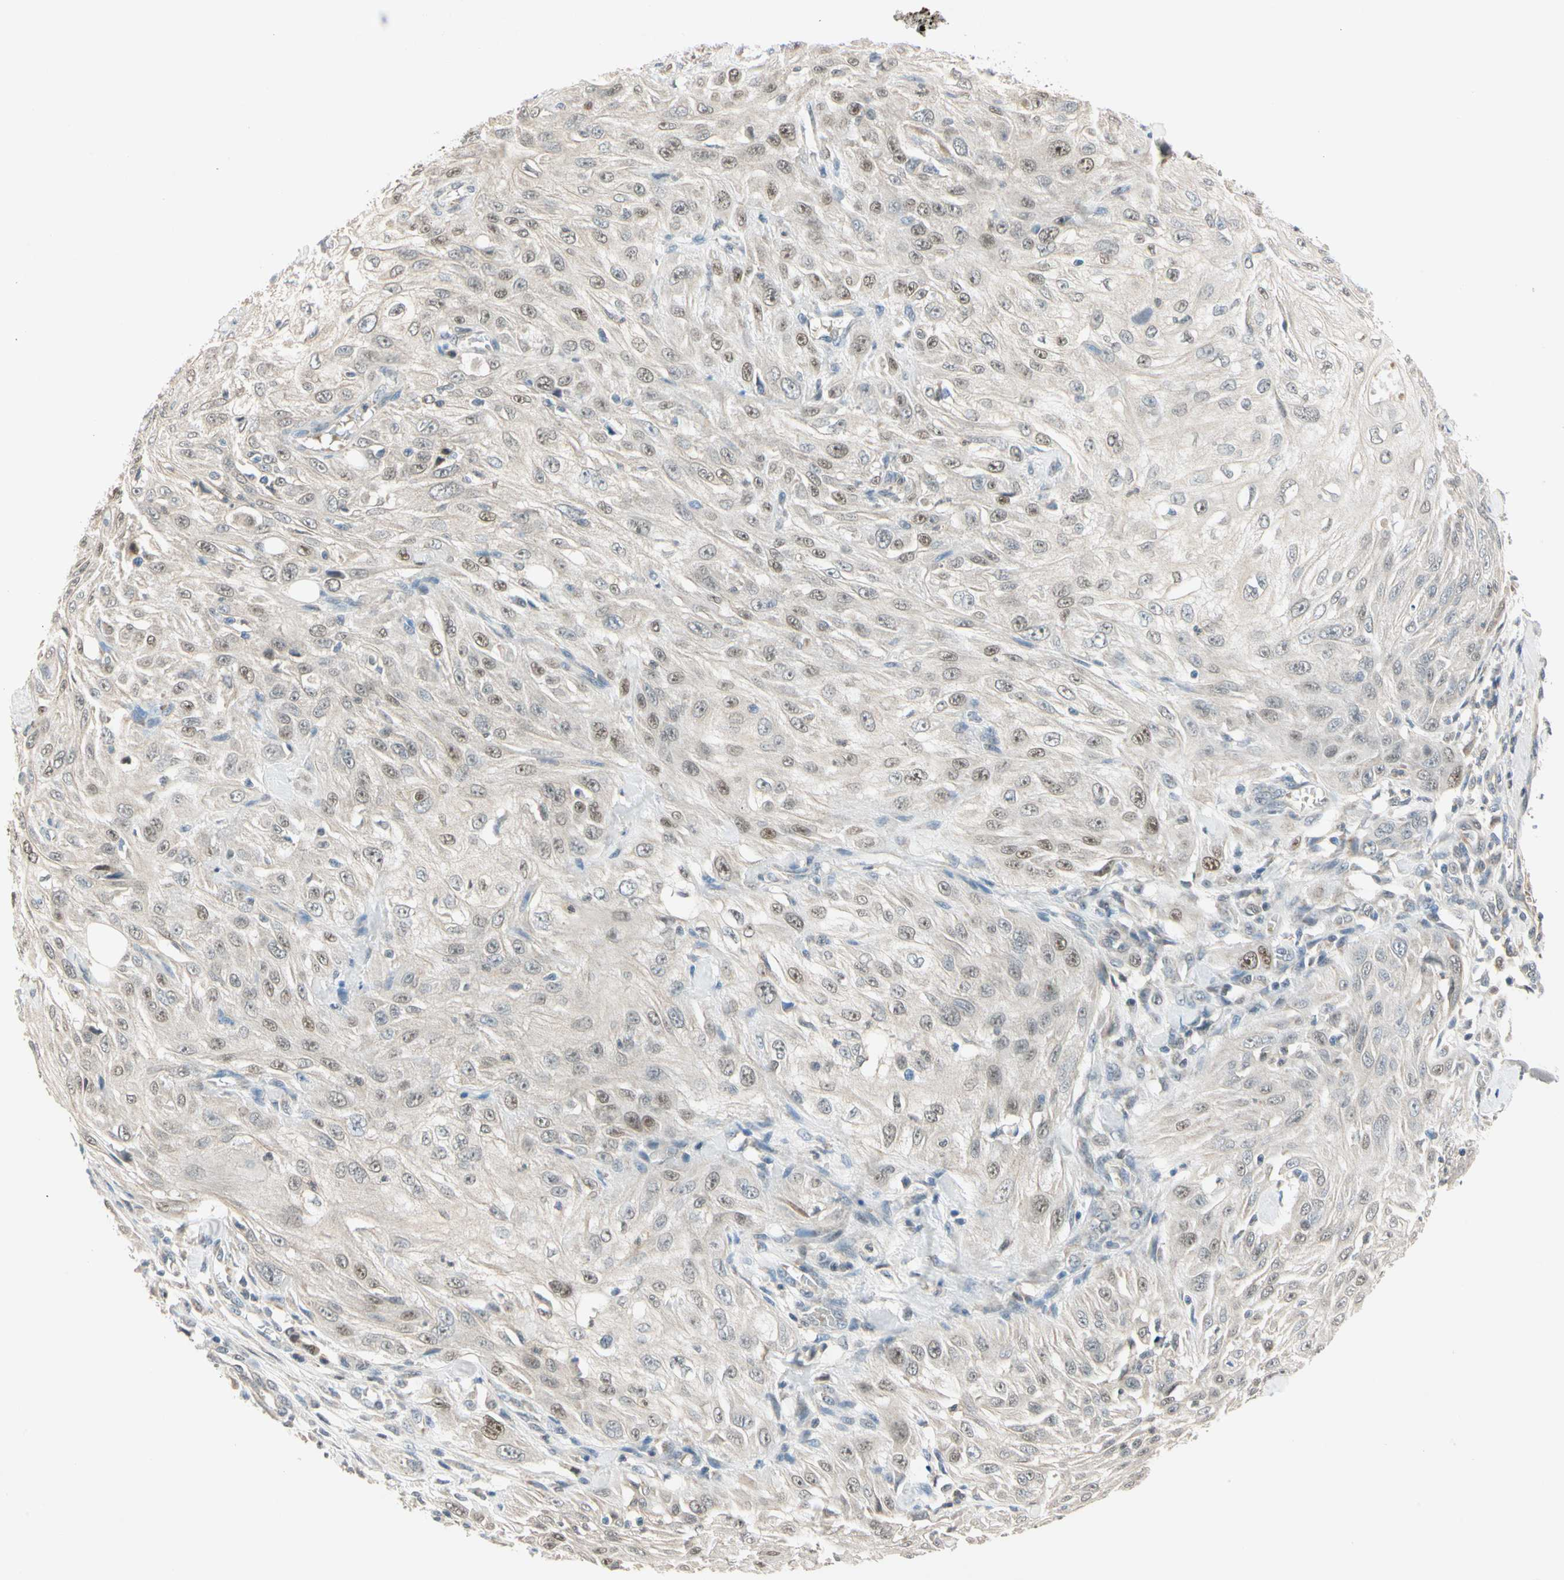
{"staining": {"intensity": "weak", "quantity": "25%-75%", "location": "nuclear"}, "tissue": "skin cancer", "cell_type": "Tumor cells", "image_type": "cancer", "snomed": [{"axis": "morphology", "description": "Squamous cell carcinoma, NOS"}, {"axis": "morphology", "description": "Squamous cell carcinoma, metastatic, NOS"}, {"axis": "topography", "description": "Skin"}, {"axis": "topography", "description": "Lymph node"}], "caption": "Immunohistochemical staining of human skin cancer displays low levels of weak nuclear protein positivity in approximately 25%-75% of tumor cells. The staining was performed using DAB to visualize the protein expression in brown, while the nuclei were stained in blue with hematoxylin (Magnification: 20x).", "gene": "RIOX2", "patient": {"sex": "male", "age": 75}}